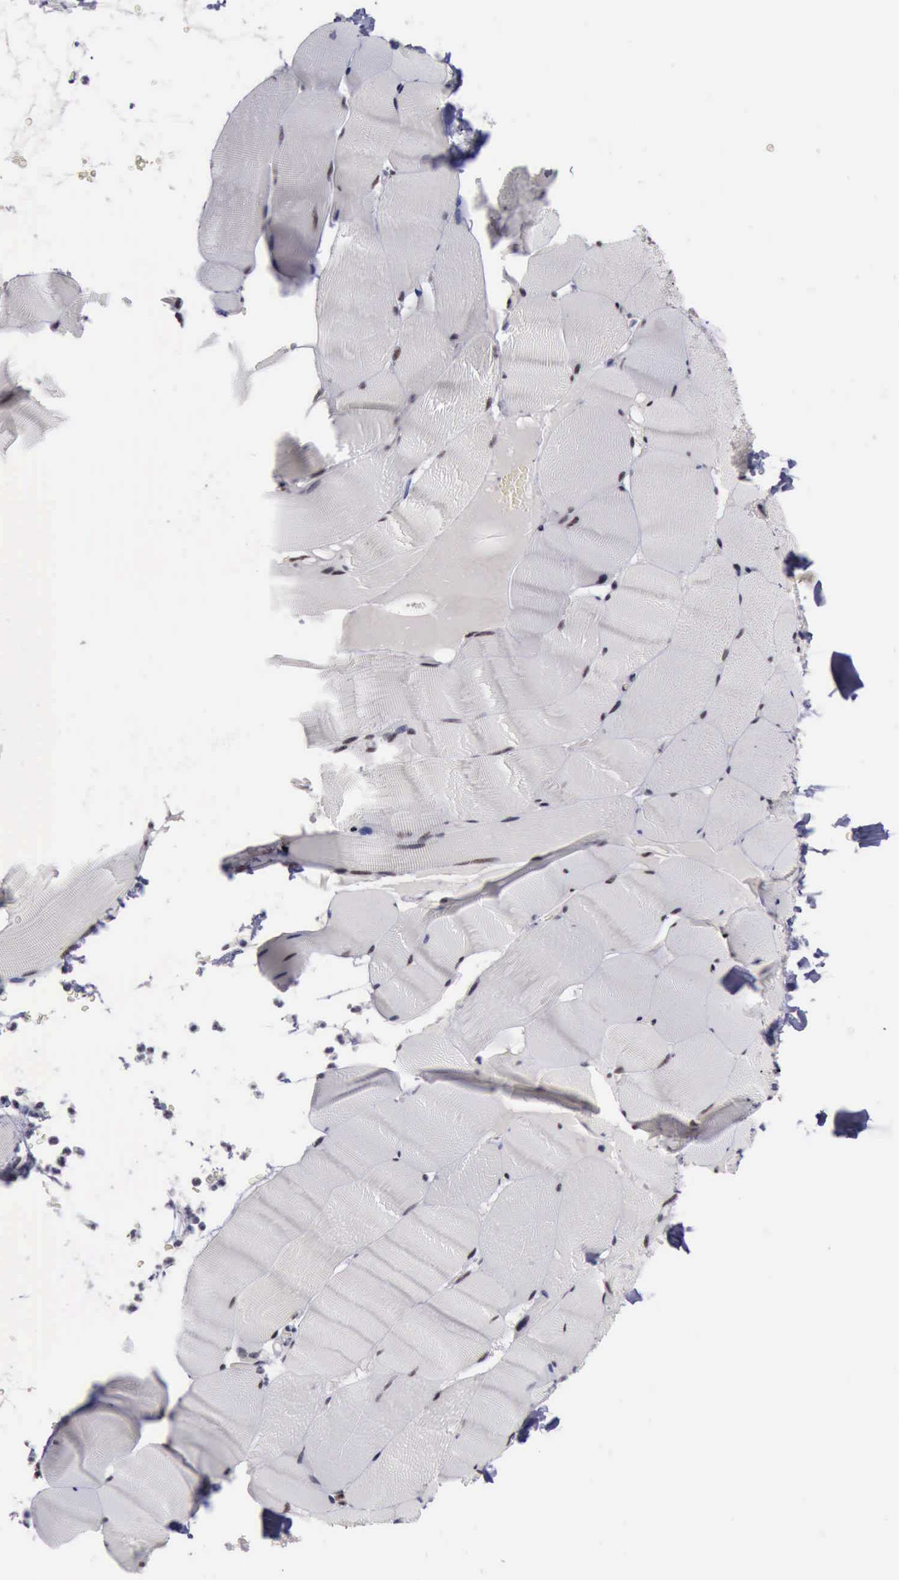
{"staining": {"intensity": "moderate", "quantity": "25%-75%", "location": "nuclear"}, "tissue": "skeletal muscle", "cell_type": "Myocytes", "image_type": "normal", "snomed": [{"axis": "morphology", "description": "Normal tissue, NOS"}, {"axis": "topography", "description": "Skeletal muscle"}], "caption": "The image demonstrates staining of normal skeletal muscle, revealing moderate nuclear protein expression (brown color) within myocytes.", "gene": "YY1", "patient": {"sex": "male", "age": 62}}